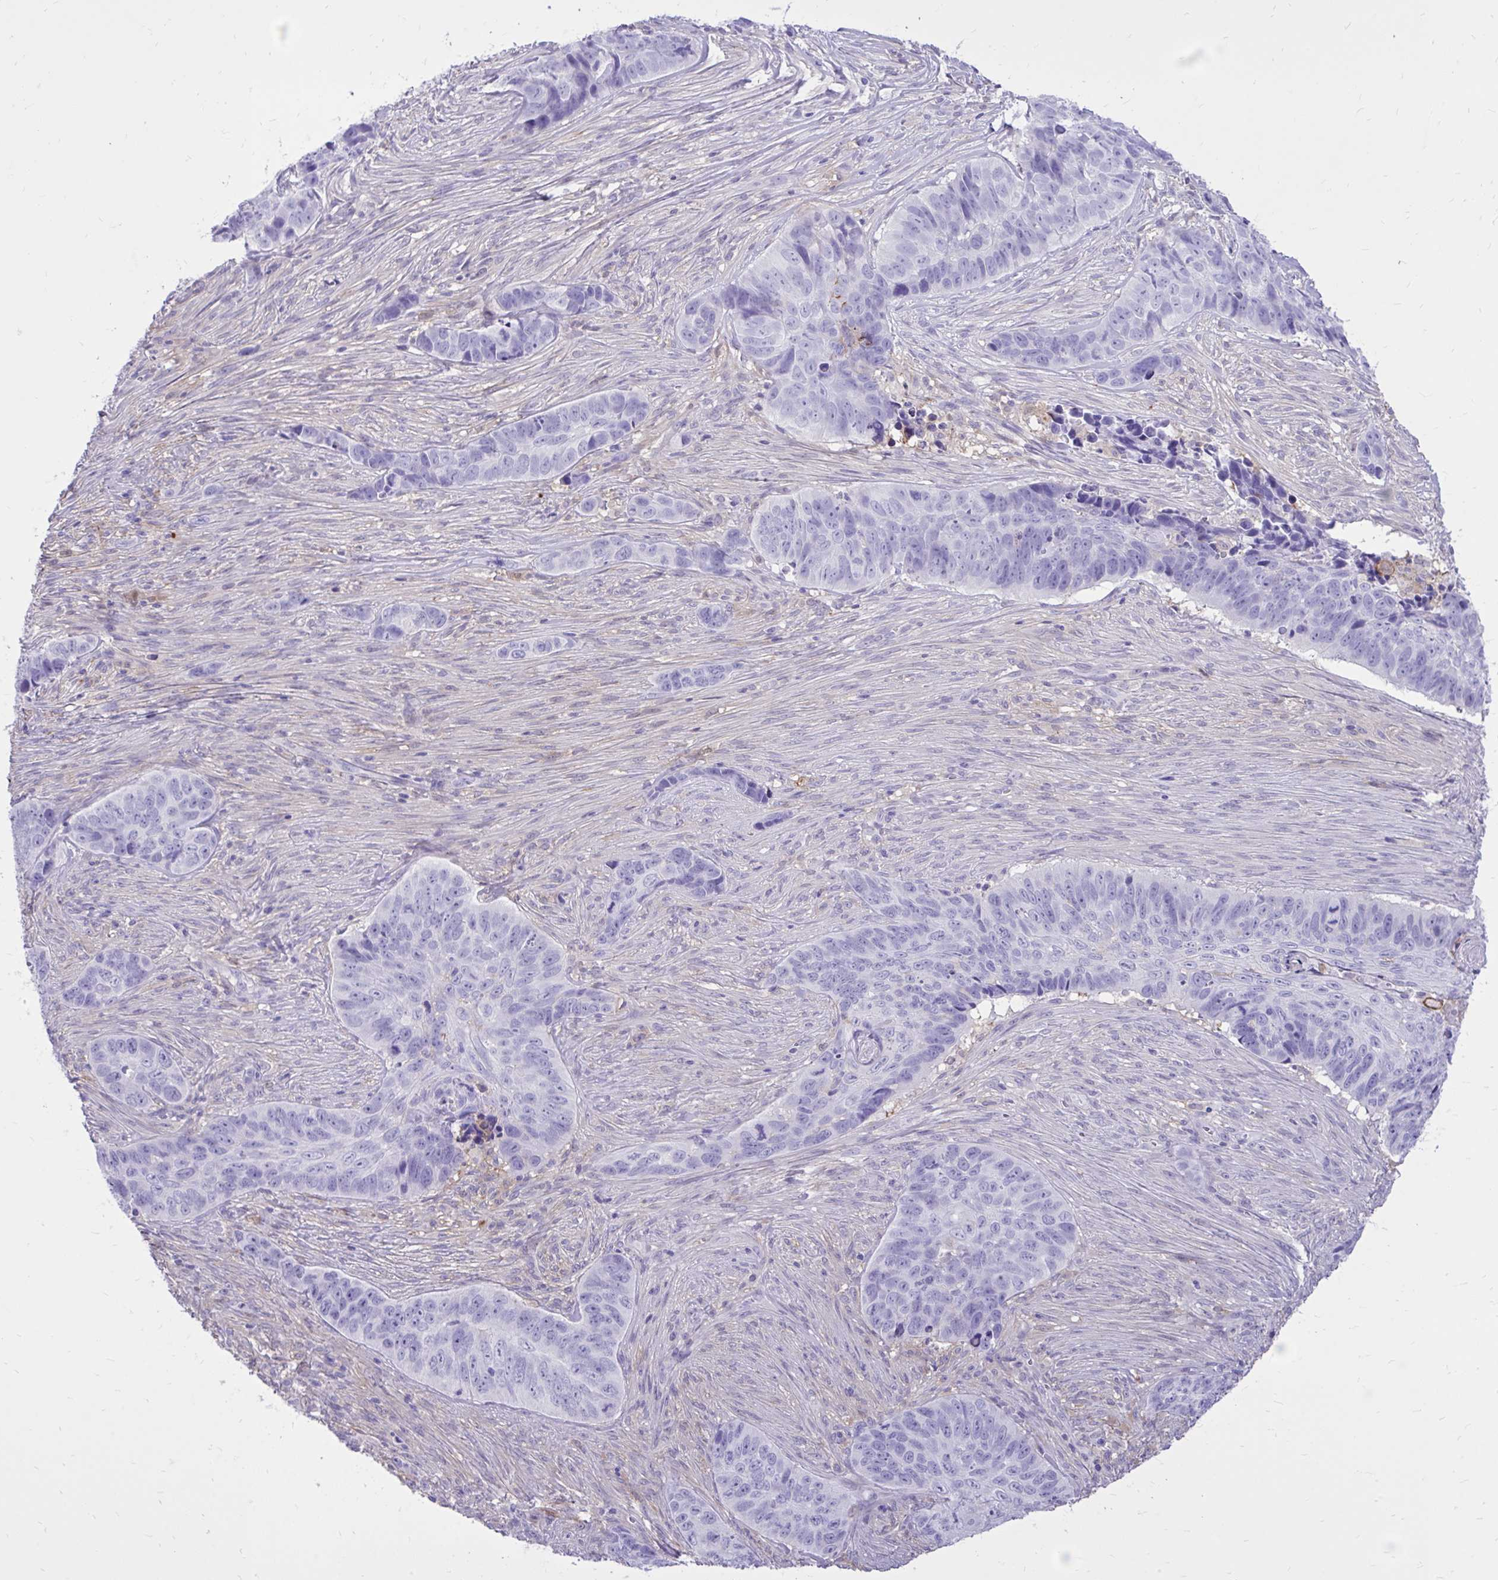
{"staining": {"intensity": "negative", "quantity": "none", "location": "none"}, "tissue": "skin cancer", "cell_type": "Tumor cells", "image_type": "cancer", "snomed": [{"axis": "morphology", "description": "Basal cell carcinoma"}, {"axis": "topography", "description": "Skin"}], "caption": "This micrograph is of skin cancer stained with IHC to label a protein in brown with the nuclei are counter-stained blue. There is no expression in tumor cells. (Immunohistochemistry, brightfield microscopy, high magnification).", "gene": "TLR7", "patient": {"sex": "female", "age": 82}}